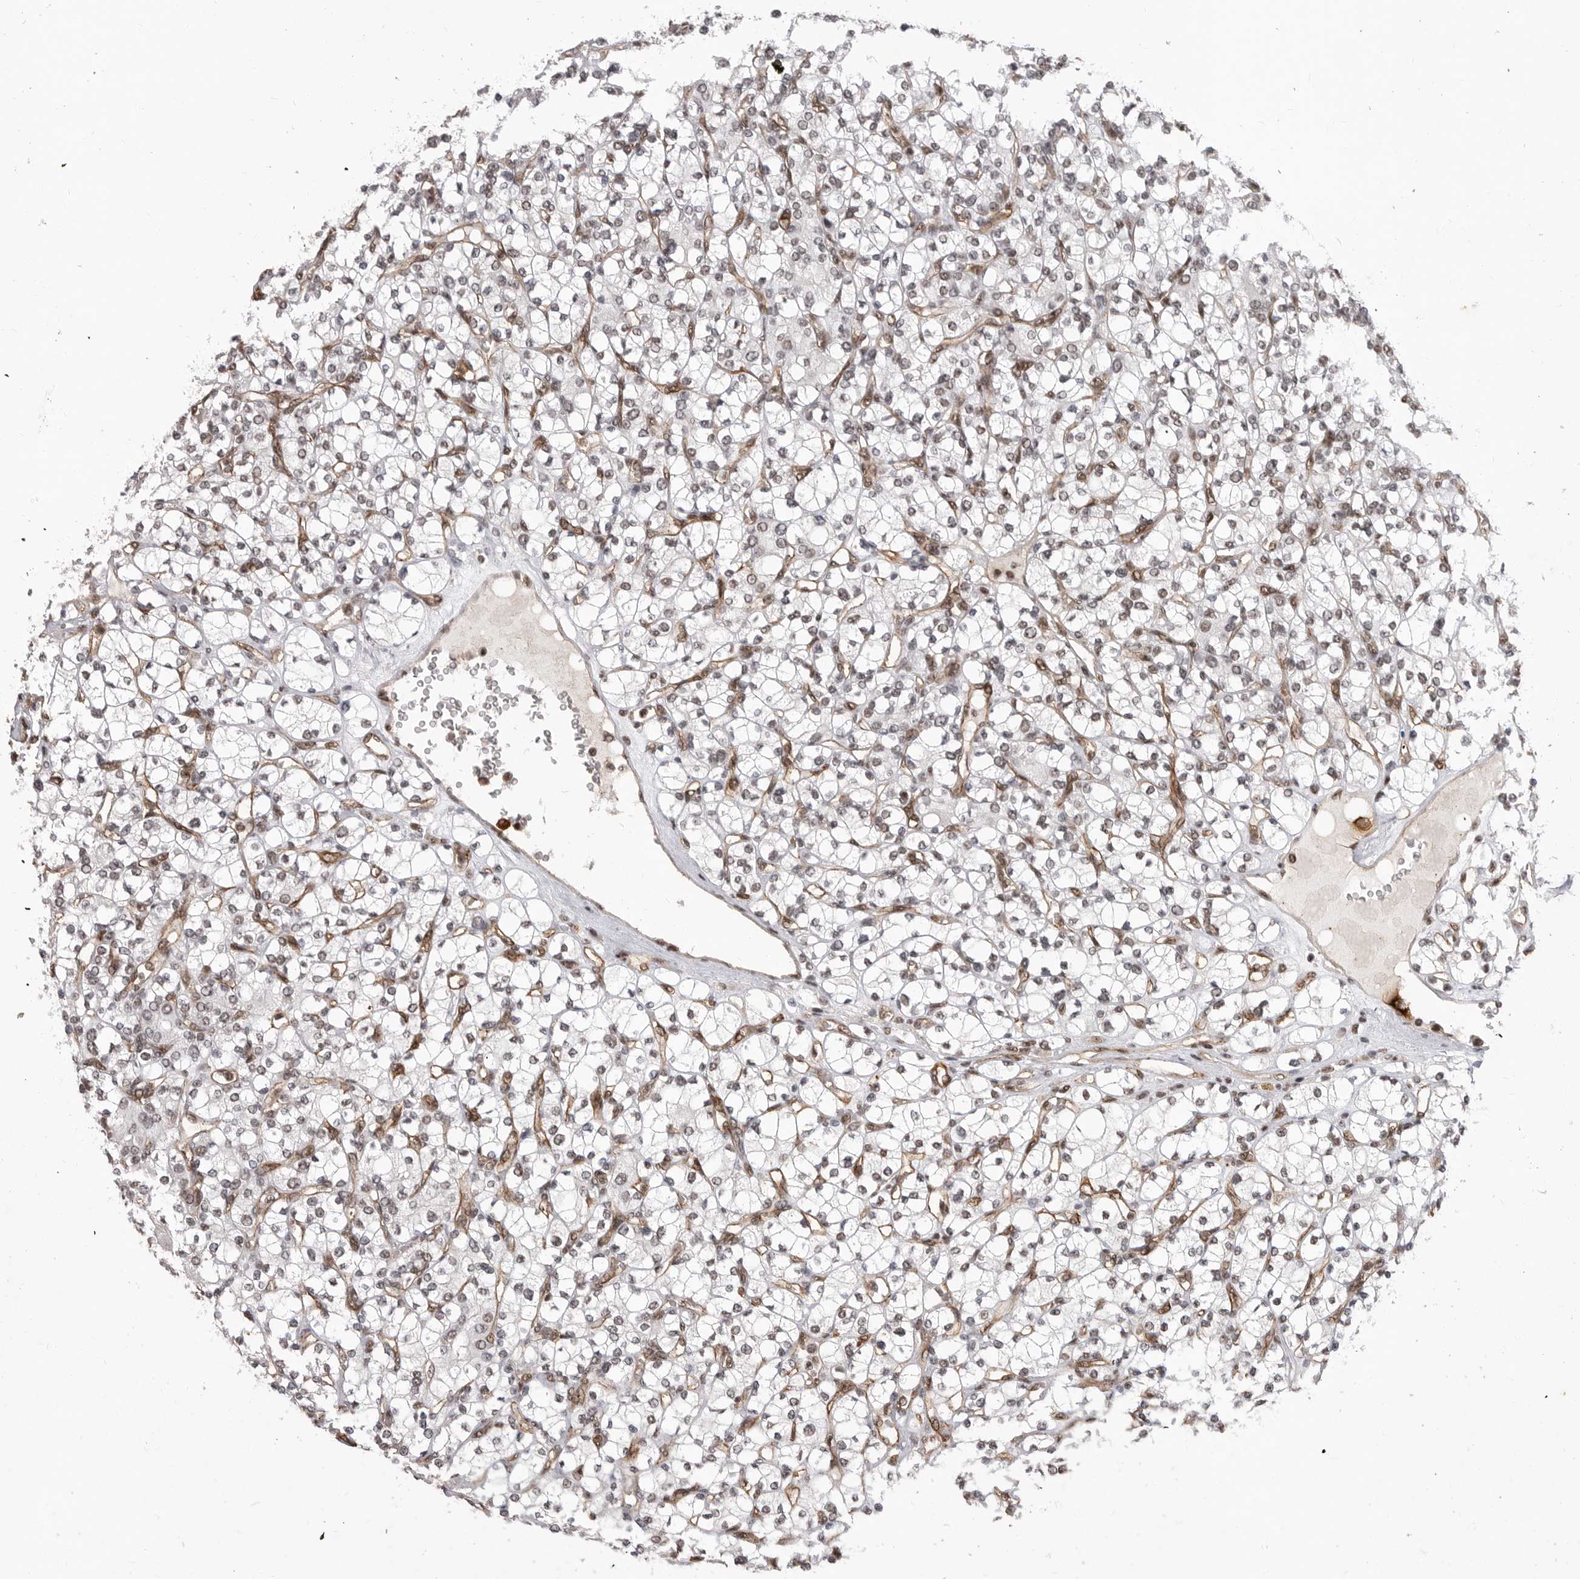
{"staining": {"intensity": "negative", "quantity": "none", "location": "none"}, "tissue": "renal cancer", "cell_type": "Tumor cells", "image_type": "cancer", "snomed": [{"axis": "morphology", "description": "Adenocarcinoma, NOS"}, {"axis": "topography", "description": "Kidney"}], "caption": "Renal cancer (adenocarcinoma) was stained to show a protein in brown. There is no significant expression in tumor cells.", "gene": "PPP1R8", "patient": {"sex": "male", "age": 77}}